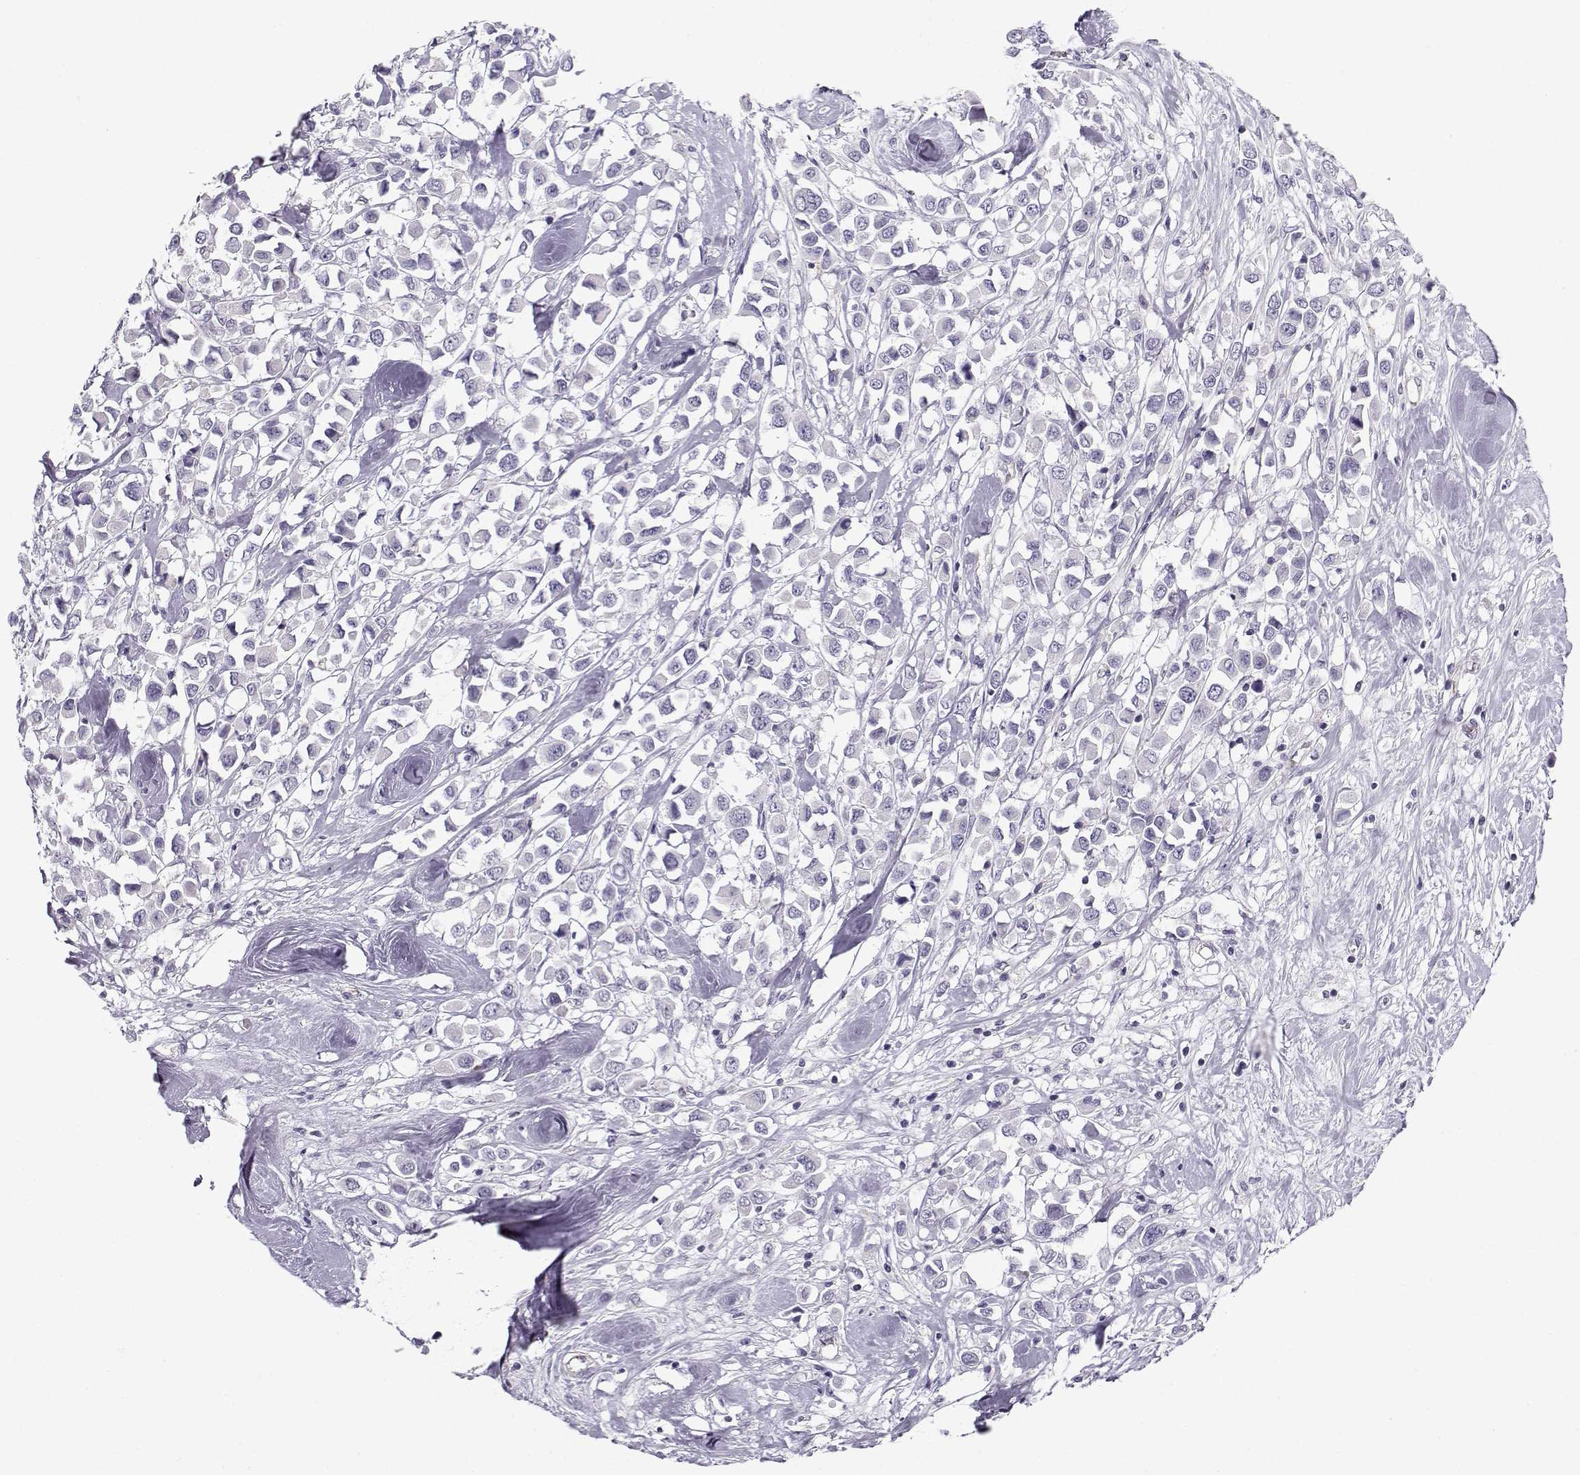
{"staining": {"intensity": "negative", "quantity": "none", "location": "none"}, "tissue": "breast cancer", "cell_type": "Tumor cells", "image_type": "cancer", "snomed": [{"axis": "morphology", "description": "Duct carcinoma"}, {"axis": "topography", "description": "Breast"}], "caption": "DAB immunohistochemical staining of human breast invasive ductal carcinoma displays no significant expression in tumor cells. (DAB (3,3'-diaminobenzidine) IHC with hematoxylin counter stain).", "gene": "MYO1A", "patient": {"sex": "female", "age": 61}}